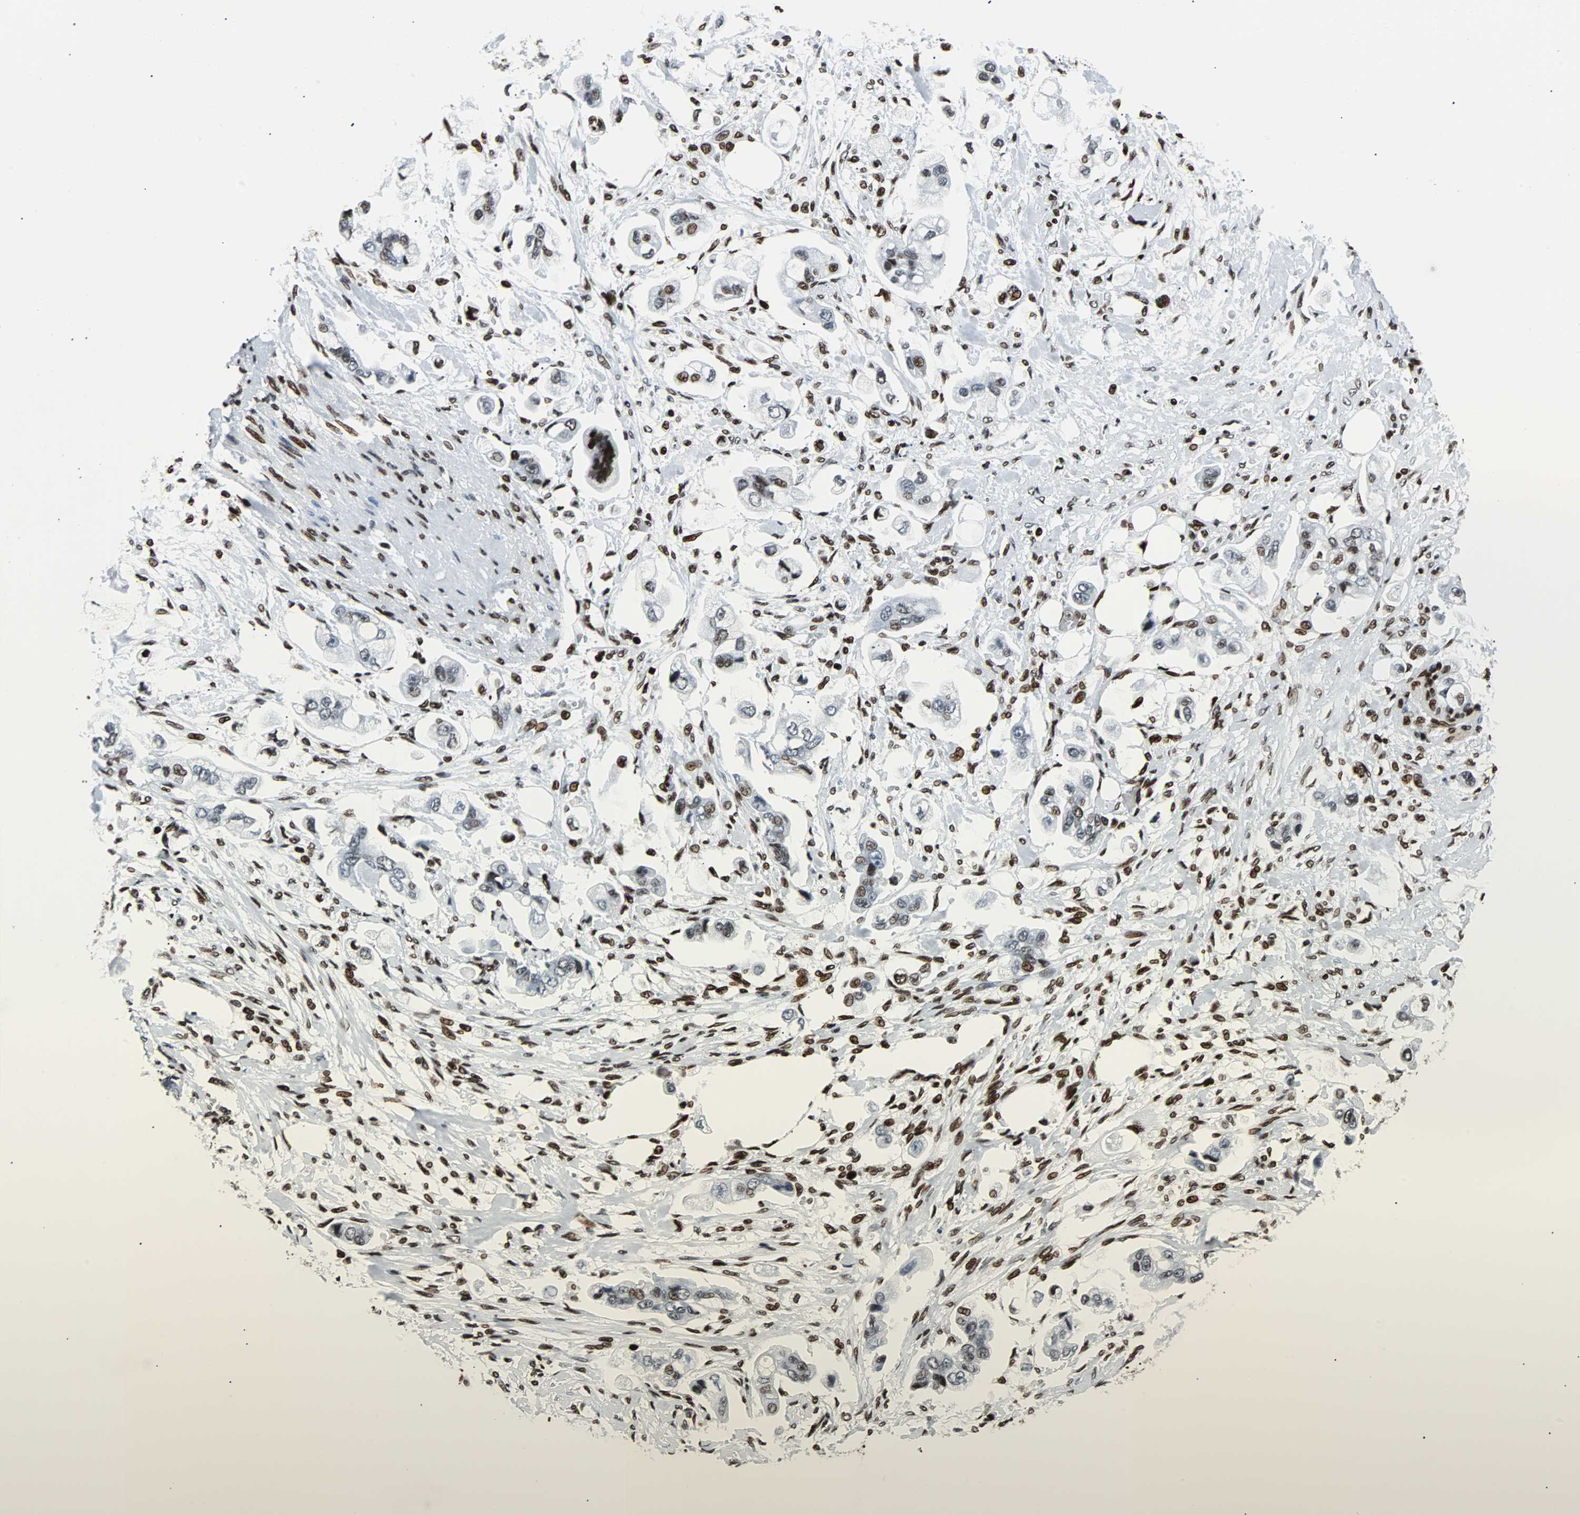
{"staining": {"intensity": "moderate", "quantity": "25%-75%", "location": "nuclear"}, "tissue": "stomach cancer", "cell_type": "Tumor cells", "image_type": "cancer", "snomed": [{"axis": "morphology", "description": "Adenocarcinoma, NOS"}, {"axis": "topography", "description": "Stomach"}], "caption": "Protein expression analysis of stomach adenocarcinoma exhibits moderate nuclear staining in approximately 25%-75% of tumor cells.", "gene": "ZNF131", "patient": {"sex": "male", "age": 62}}